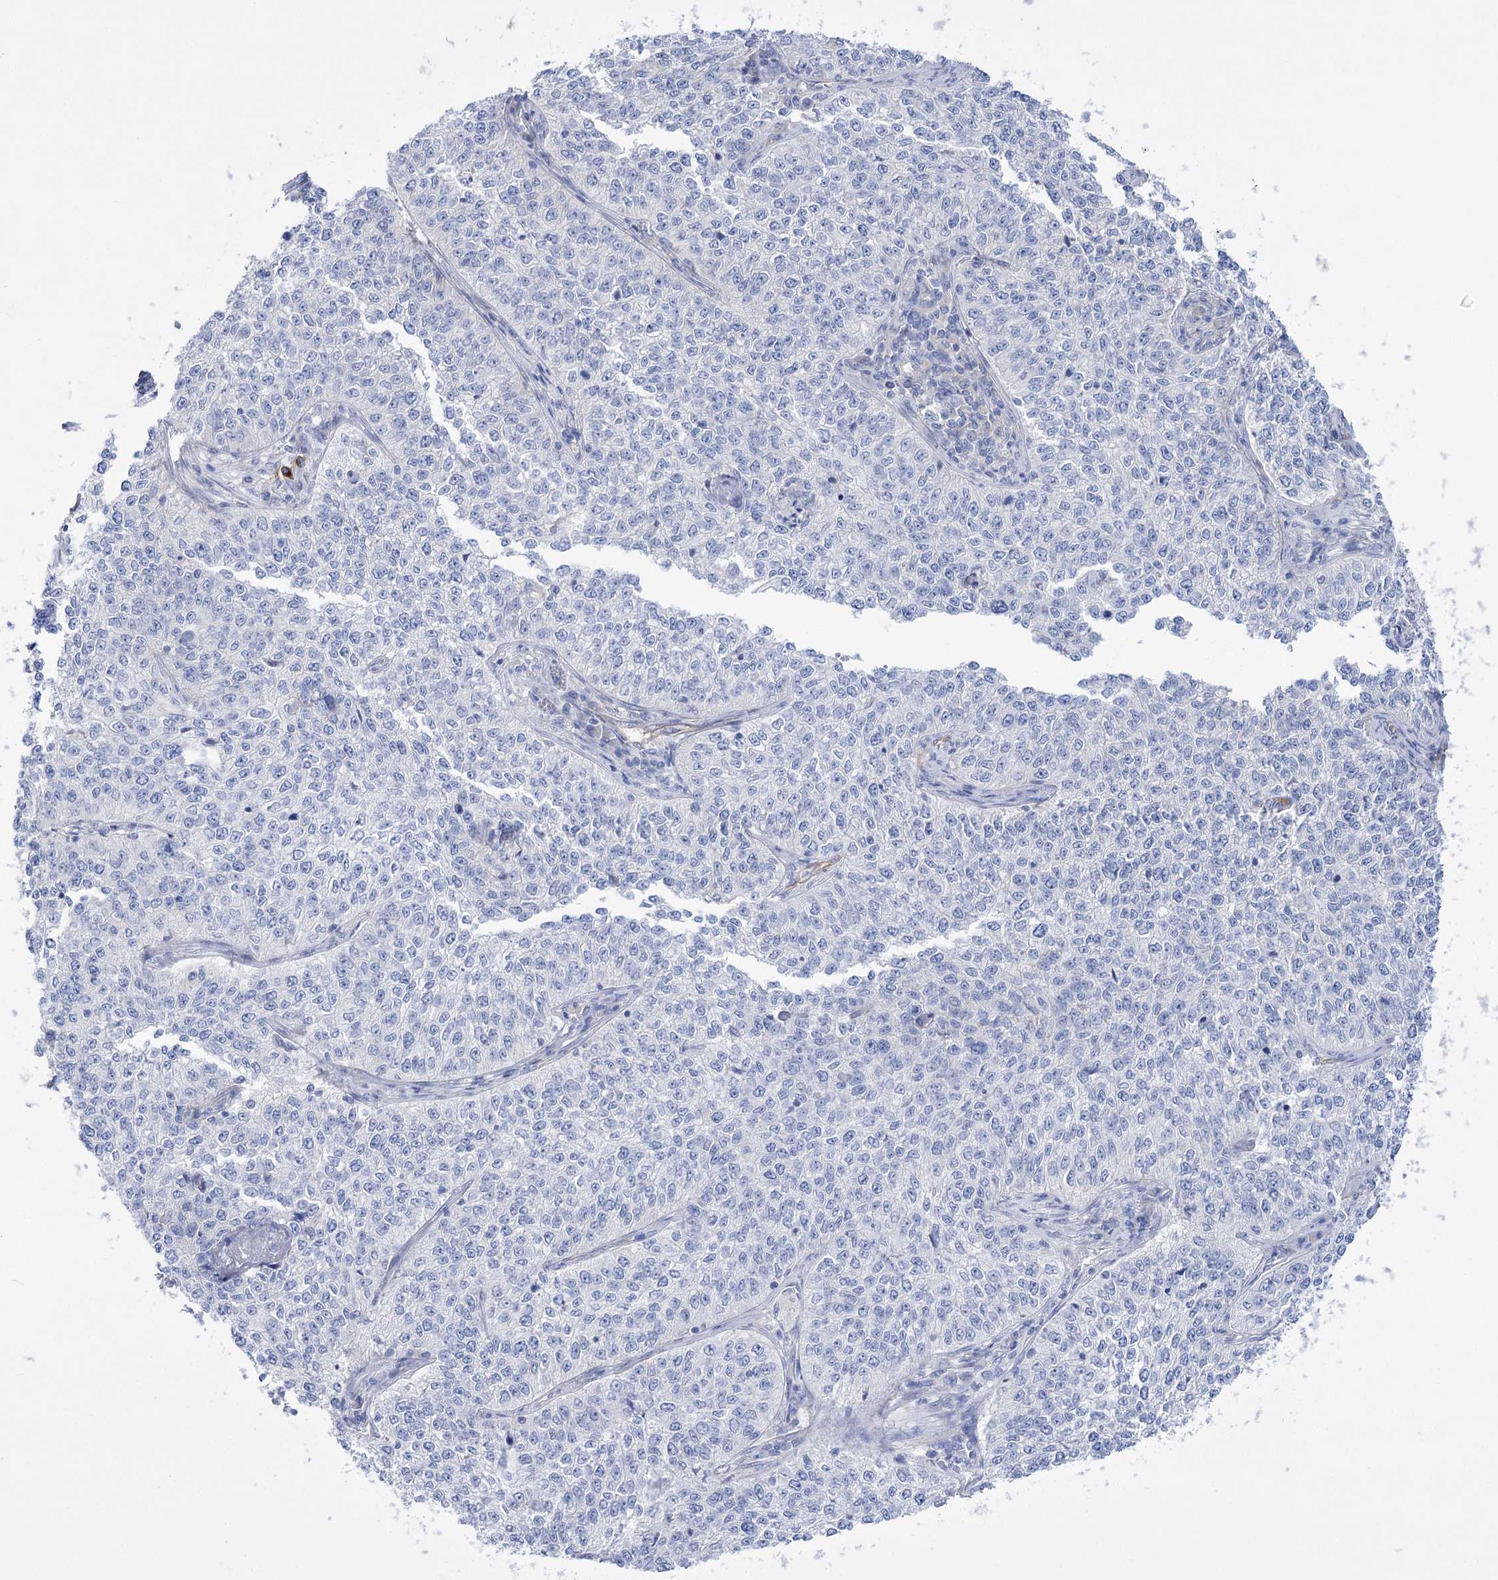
{"staining": {"intensity": "negative", "quantity": "none", "location": "none"}, "tissue": "cervical cancer", "cell_type": "Tumor cells", "image_type": "cancer", "snomed": [{"axis": "morphology", "description": "Squamous cell carcinoma, NOS"}, {"axis": "topography", "description": "Cervix"}], "caption": "The IHC image has no significant expression in tumor cells of cervical cancer tissue. The staining is performed using DAB brown chromogen with nuclei counter-stained in using hematoxylin.", "gene": "LRRC34", "patient": {"sex": "female", "age": 35}}